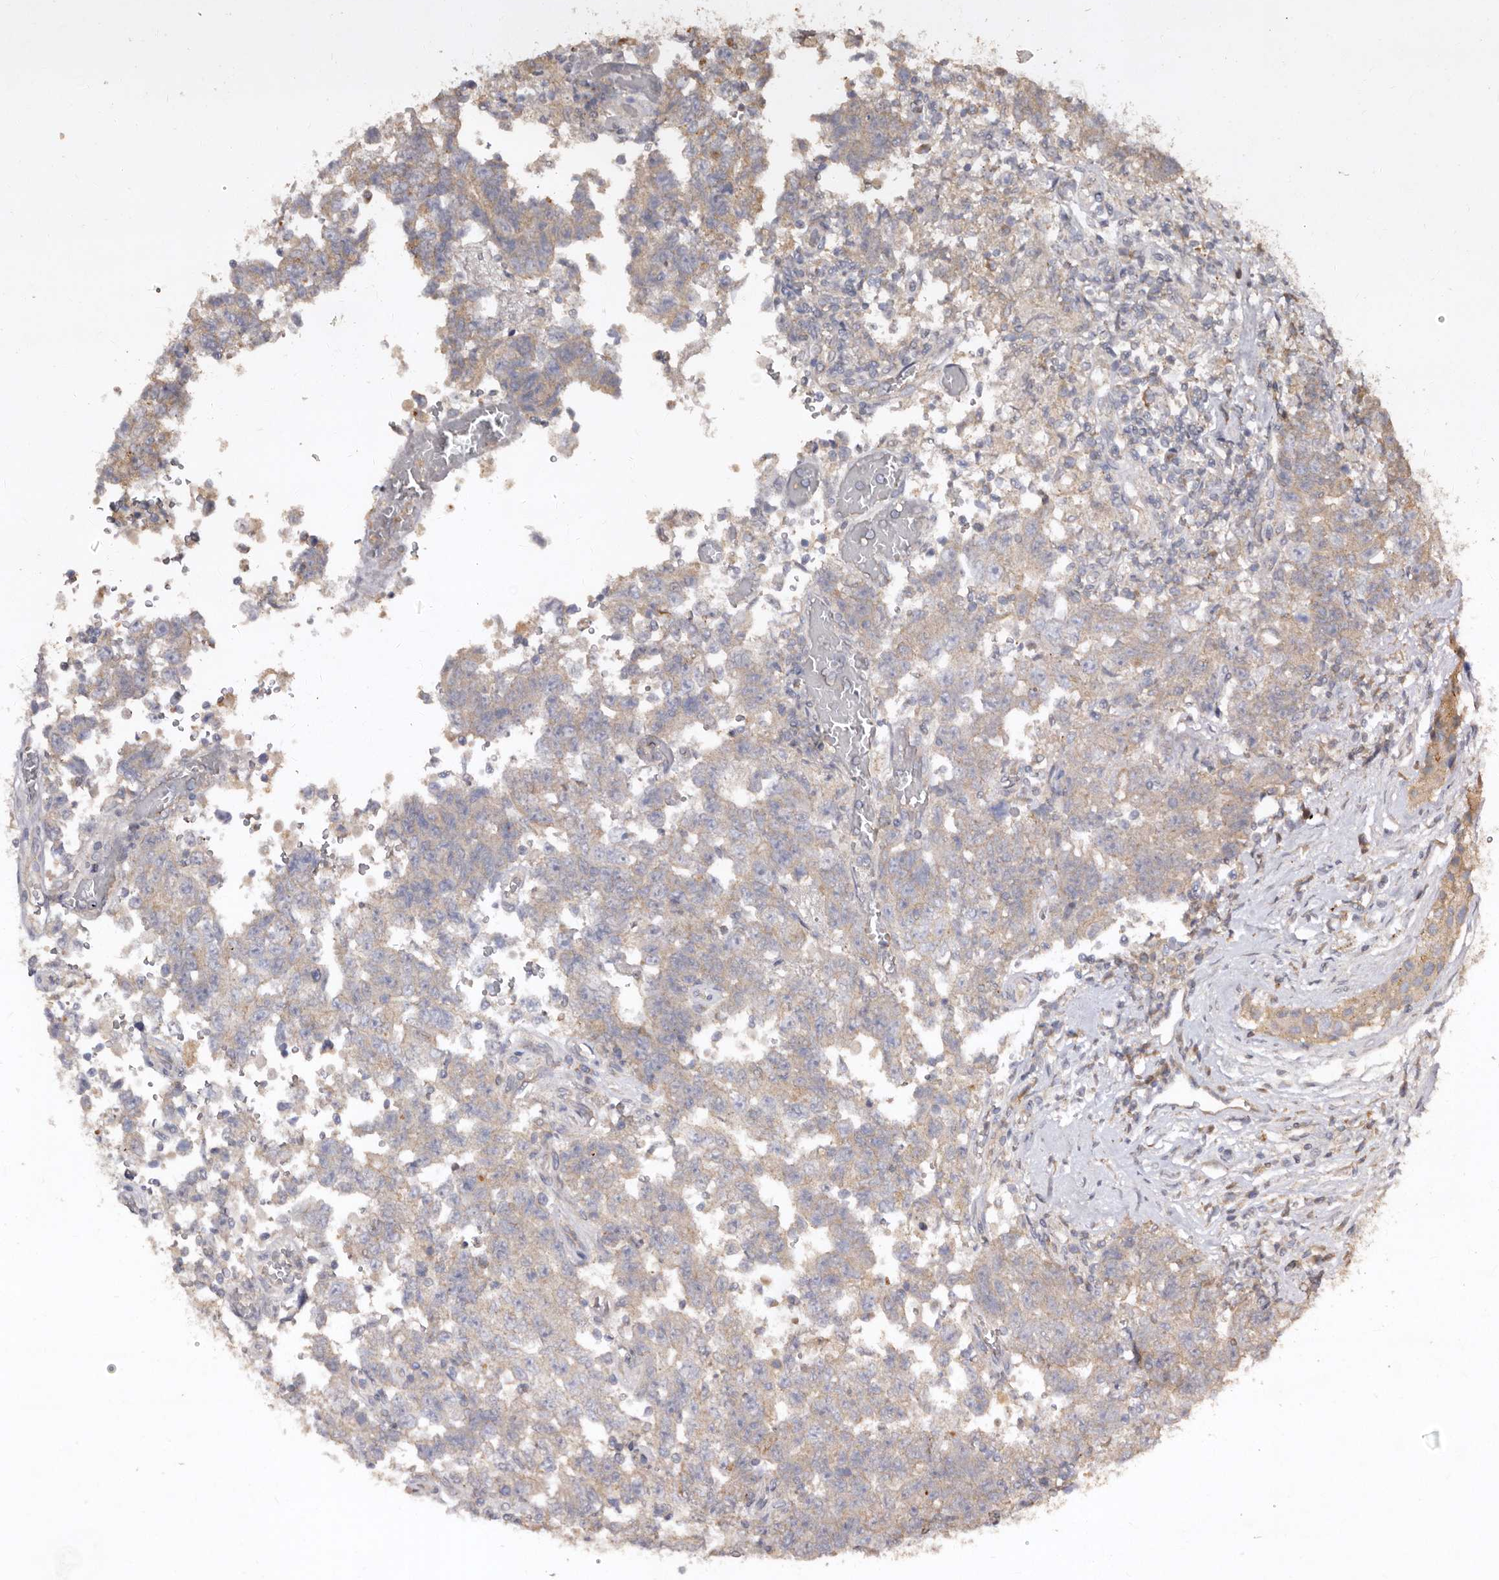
{"staining": {"intensity": "negative", "quantity": "none", "location": "none"}, "tissue": "testis cancer", "cell_type": "Tumor cells", "image_type": "cancer", "snomed": [{"axis": "morphology", "description": "Carcinoma, Embryonal, NOS"}, {"axis": "topography", "description": "Testis"}], "caption": "There is no significant positivity in tumor cells of embryonal carcinoma (testis). (DAB immunohistochemistry (IHC) with hematoxylin counter stain).", "gene": "FARS2", "patient": {"sex": "male", "age": 26}}